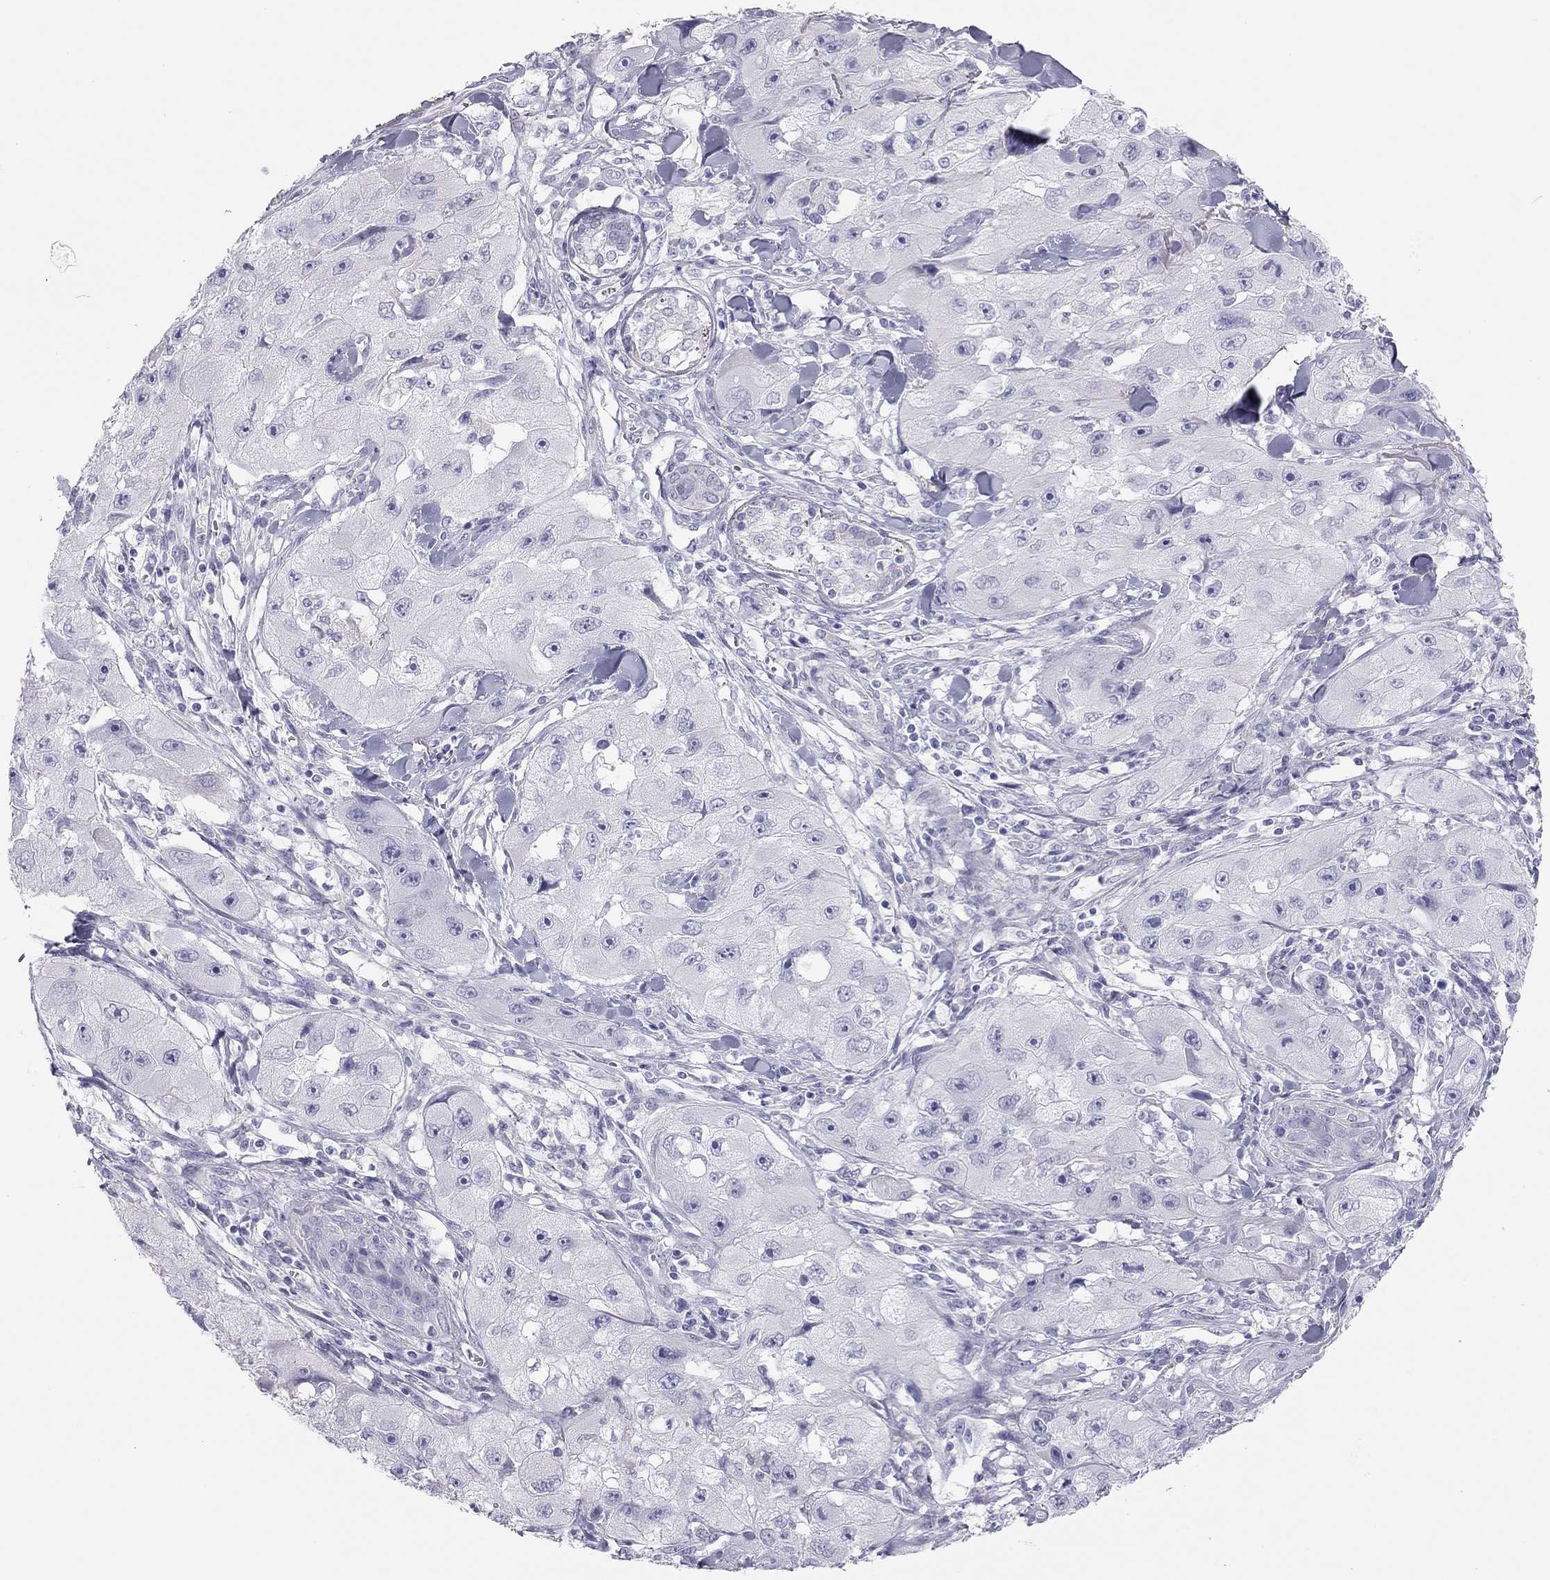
{"staining": {"intensity": "negative", "quantity": "none", "location": "none"}, "tissue": "skin cancer", "cell_type": "Tumor cells", "image_type": "cancer", "snomed": [{"axis": "morphology", "description": "Squamous cell carcinoma, NOS"}, {"axis": "topography", "description": "Skin"}, {"axis": "topography", "description": "Subcutis"}], "caption": "Immunohistochemical staining of human skin cancer shows no significant expression in tumor cells.", "gene": "SPATA12", "patient": {"sex": "male", "age": 73}}